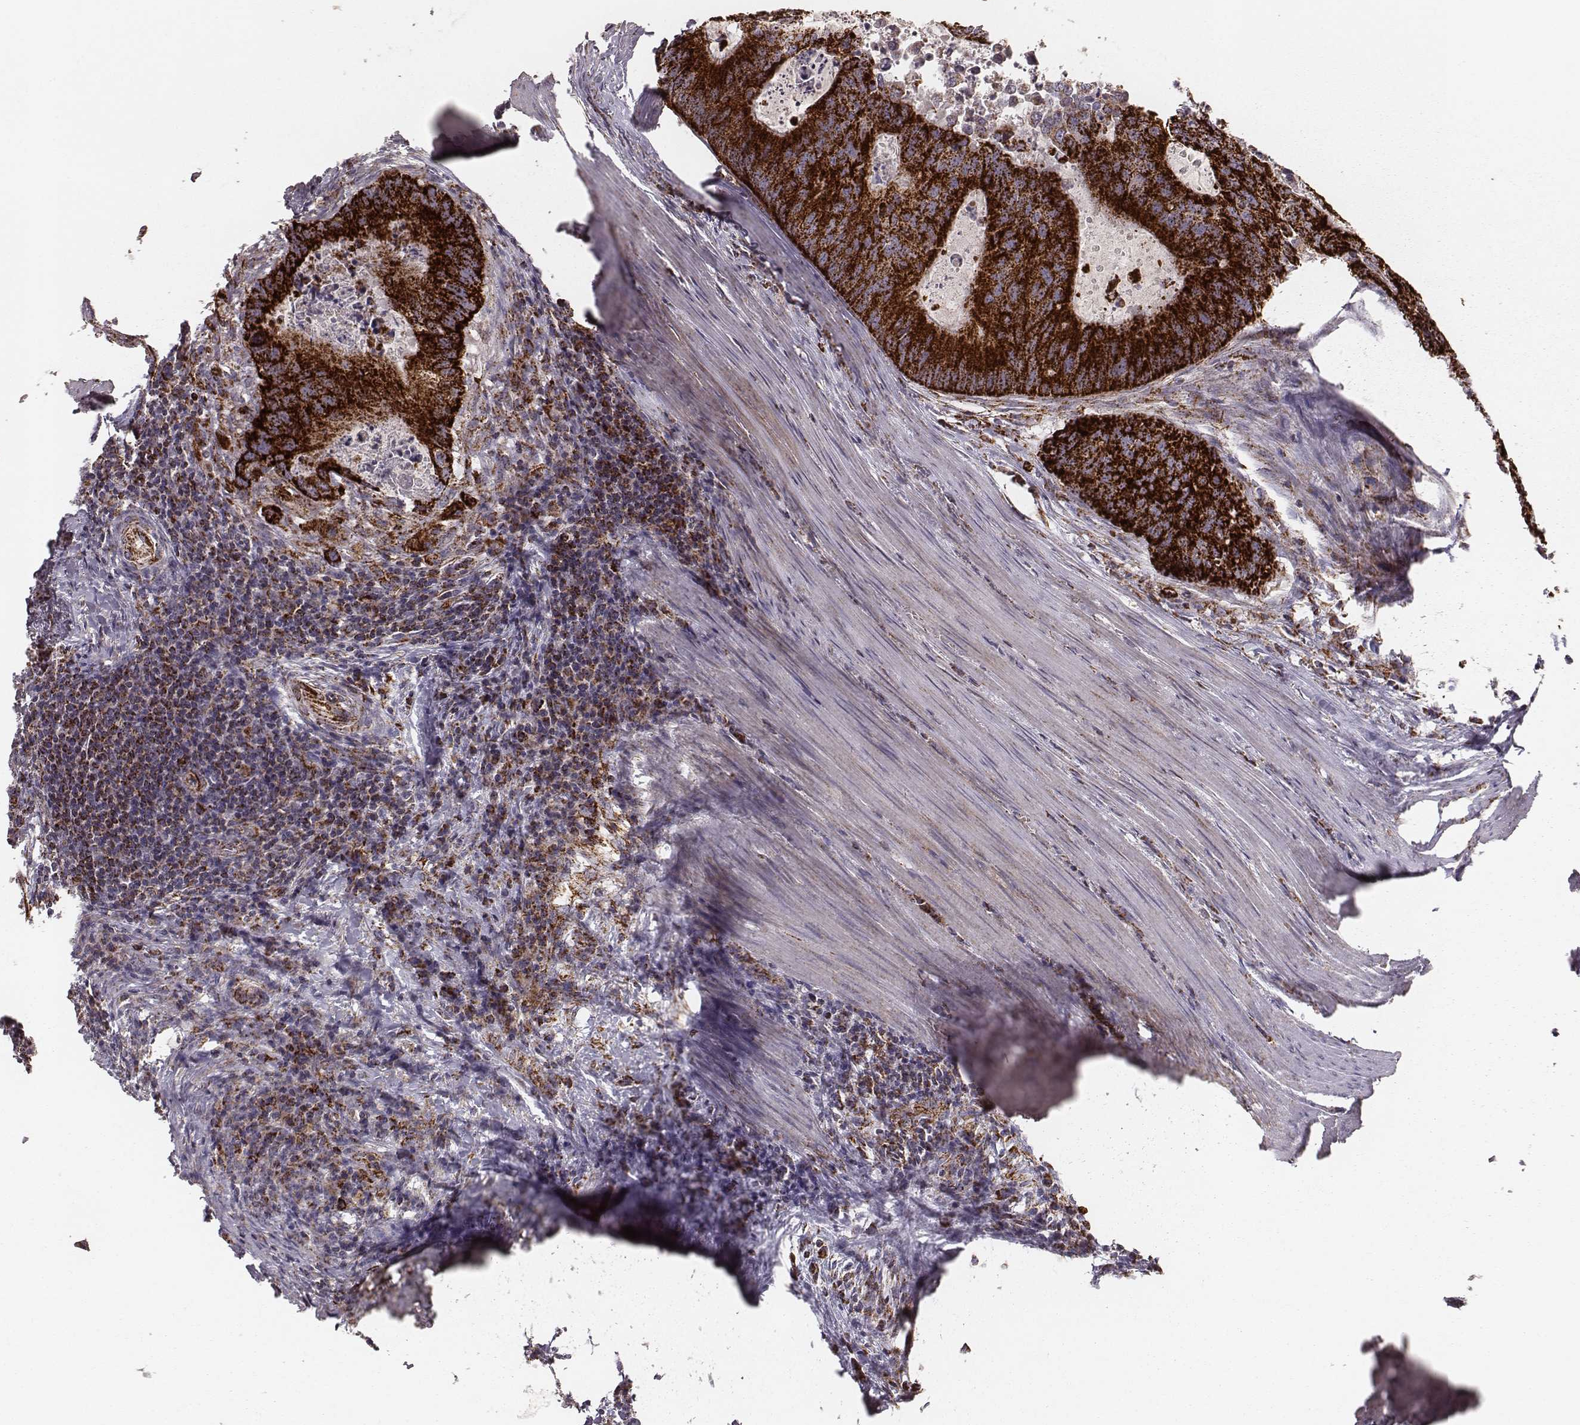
{"staining": {"intensity": "strong", "quantity": ">75%", "location": "cytoplasmic/membranous"}, "tissue": "colorectal cancer", "cell_type": "Tumor cells", "image_type": "cancer", "snomed": [{"axis": "morphology", "description": "Adenocarcinoma, NOS"}, {"axis": "topography", "description": "Colon"}], "caption": "Colorectal adenocarcinoma stained with a protein marker displays strong staining in tumor cells.", "gene": "TUFM", "patient": {"sex": "male", "age": 67}}